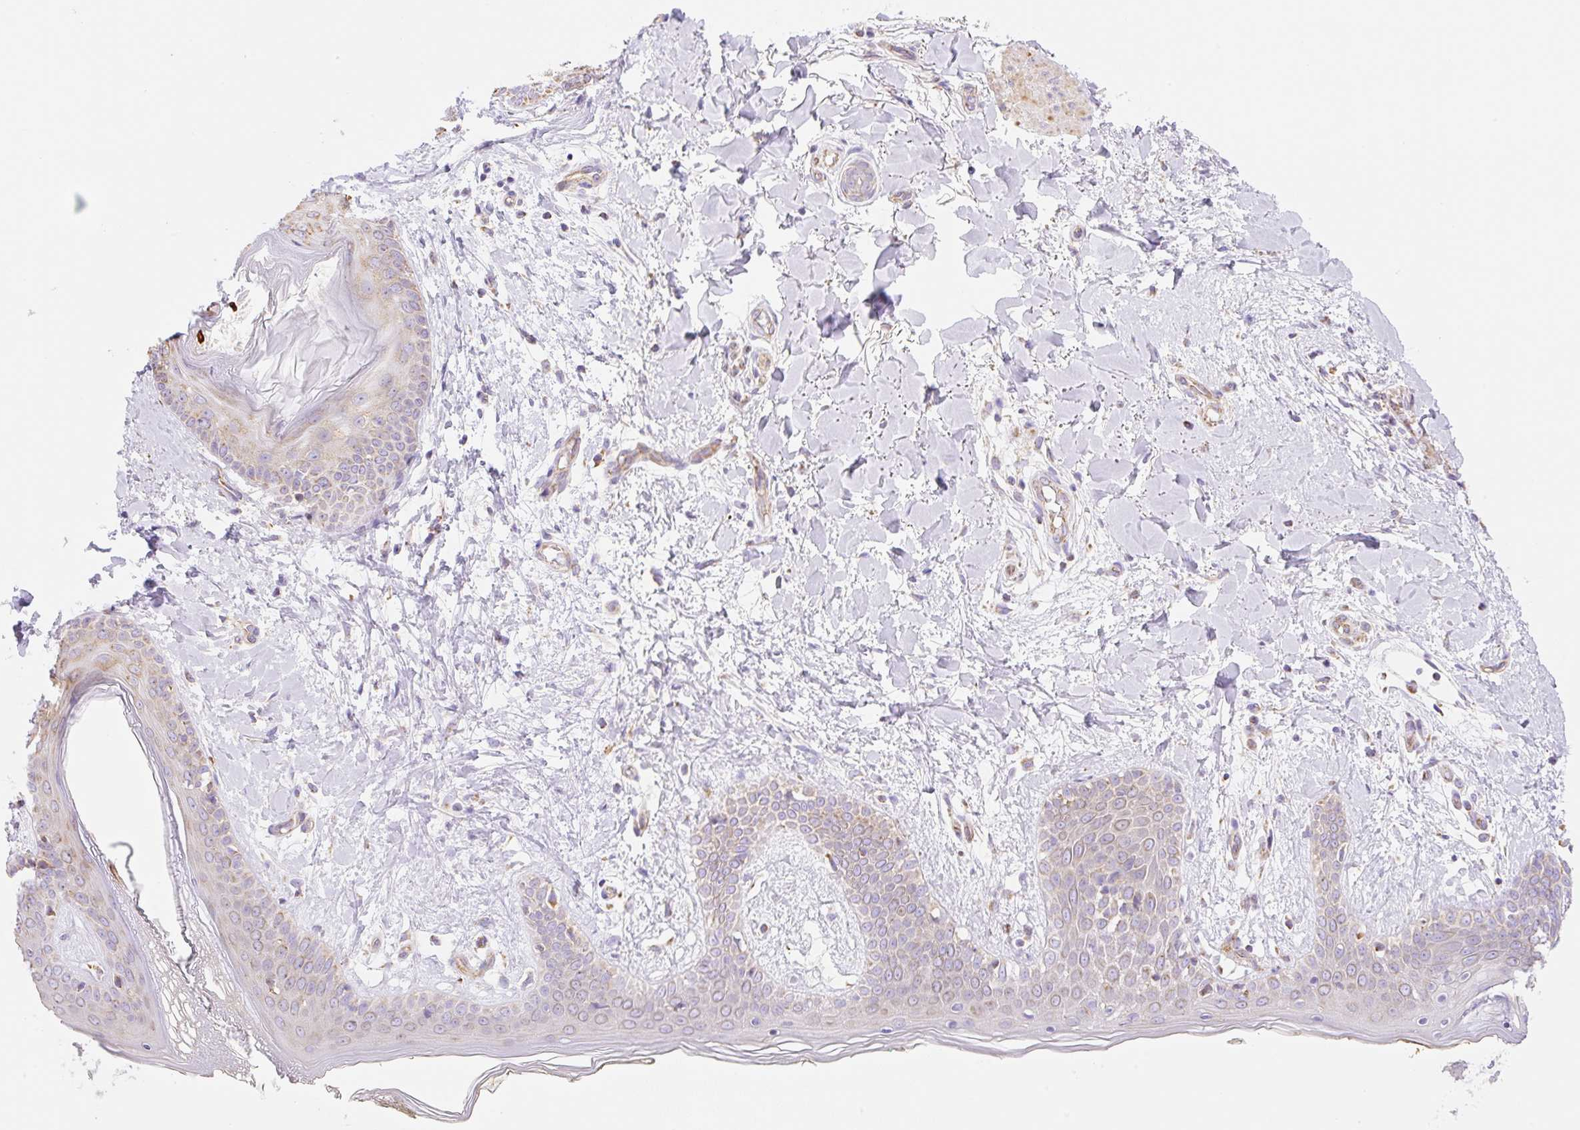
{"staining": {"intensity": "moderate", "quantity": "25%-75%", "location": "cytoplasmic/membranous"}, "tissue": "skin", "cell_type": "Fibroblasts", "image_type": "normal", "snomed": [{"axis": "morphology", "description": "Normal tissue, NOS"}, {"axis": "topography", "description": "Skin"}], "caption": "Moderate cytoplasmic/membranous protein expression is appreciated in about 25%-75% of fibroblasts in skin.", "gene": "ESAM", "patient": {"sex": "female", "age": 34}}